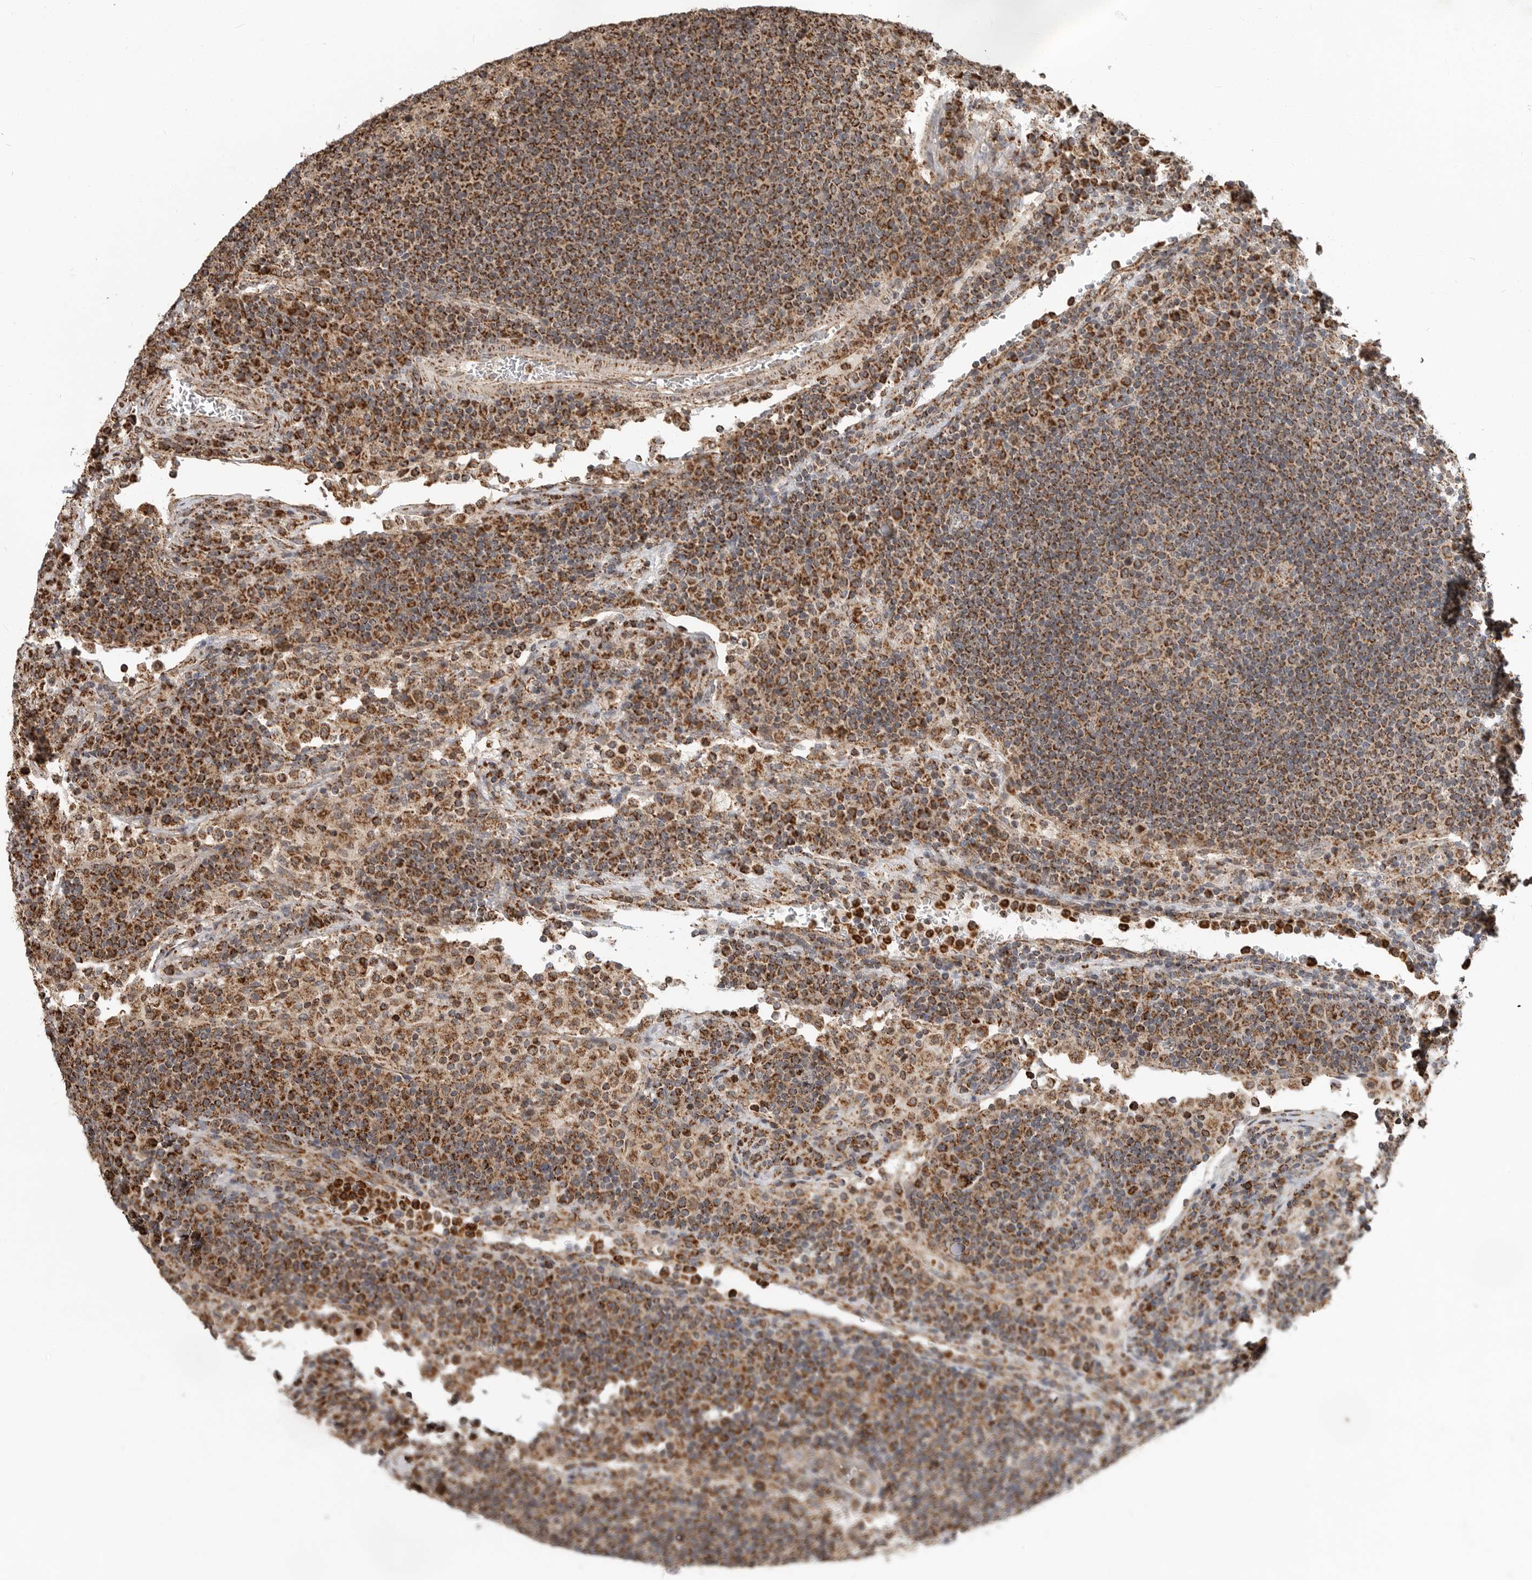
{"staining": {"intensity": "moderate", "quantity": ">75%", "location": "cytoplasmic/membranous"}, "tissue": "lymph node", "cell_type": "Germinal center cells", "image_type": "normal", "snomed": [{"axis": "morphology", "description": "Normal tissue, NOS"}, {"axis": "topography", "description": "Lymph node"}], "caption": "Immunohistochemical staining of unremarkable human lymph node reveals >75% levels of moderate cytoplasmic/membranous protein expression in approximately >75% of germinal center cells.", "gene": "GCNT2", "patient": {"sex": "female", "age": 53}}